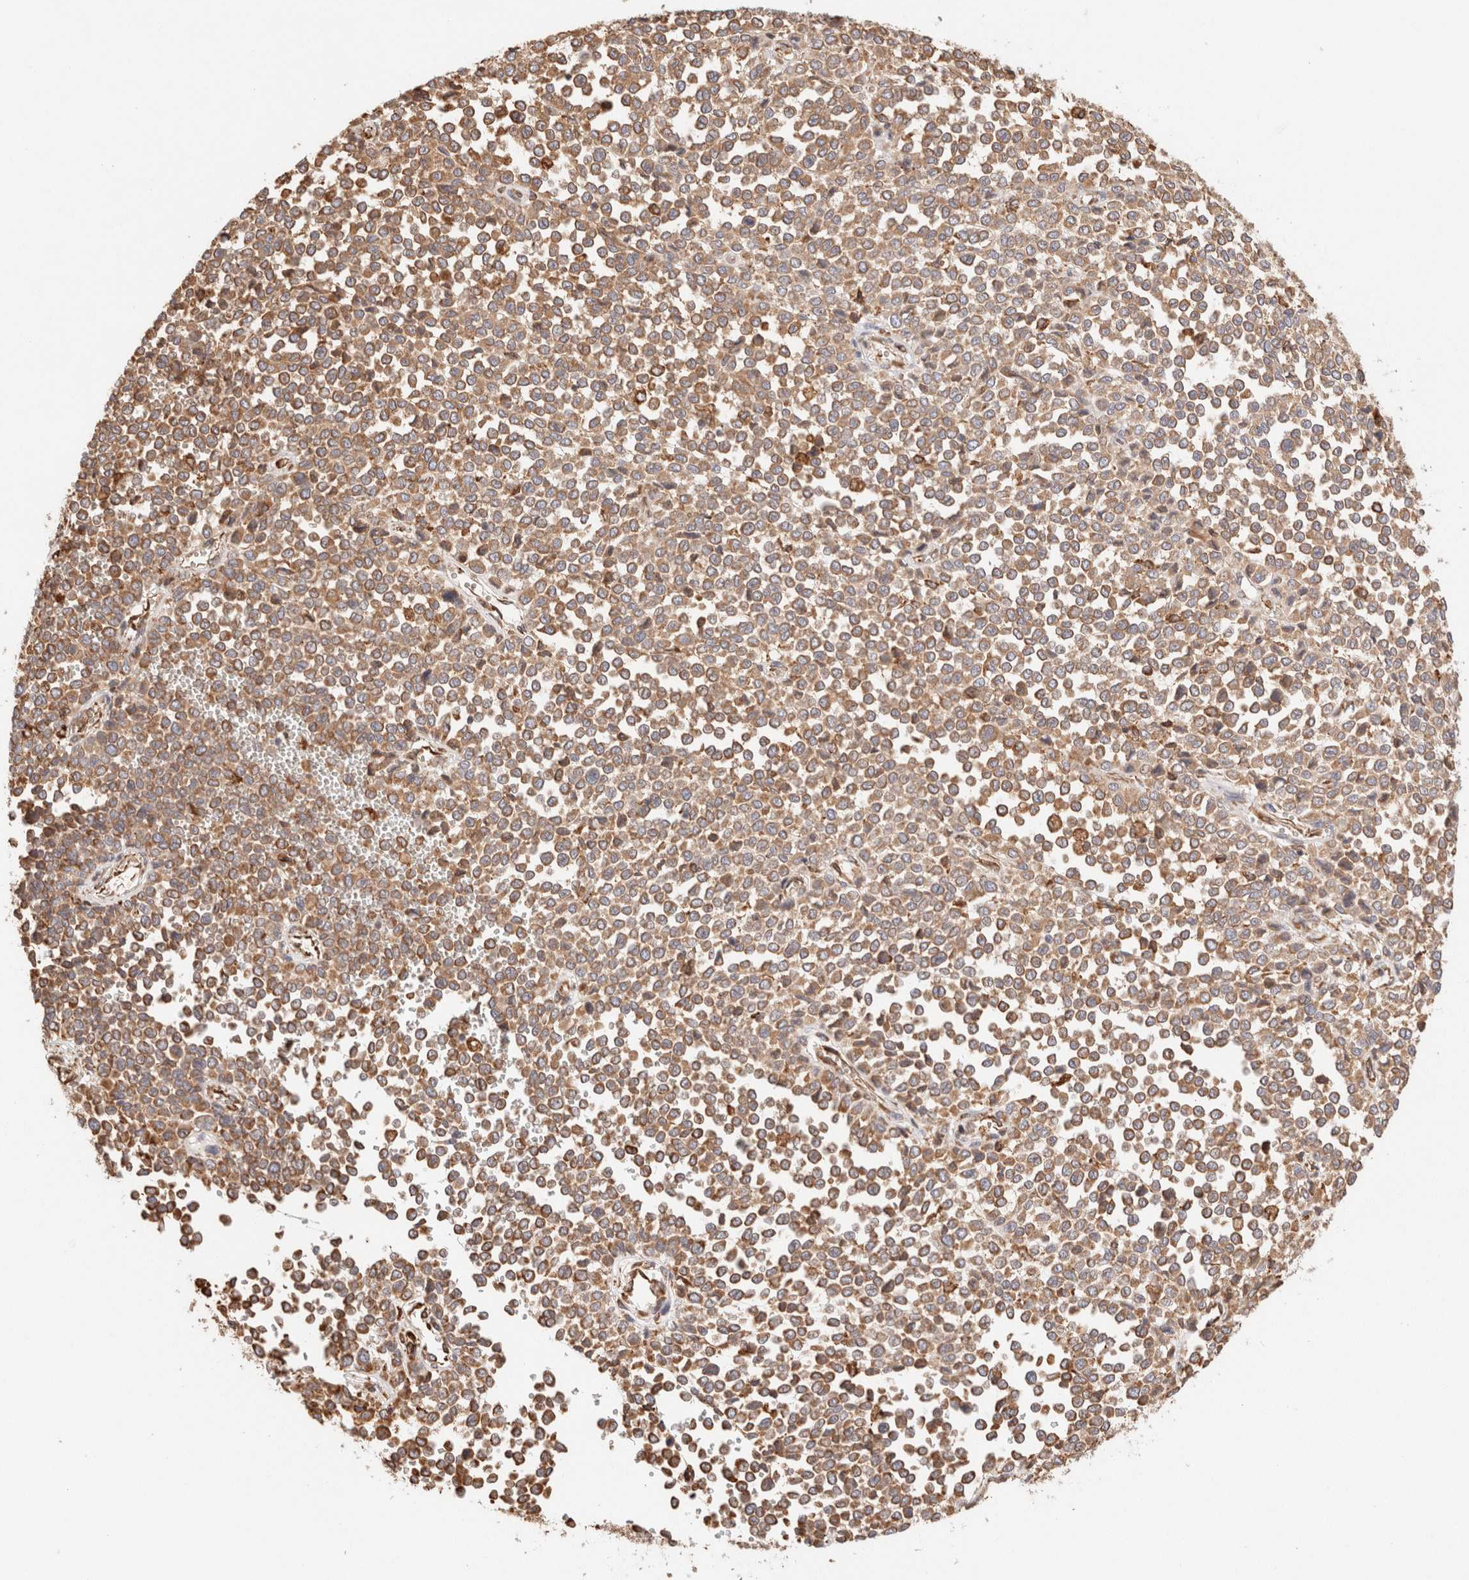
{"staining": {"intensity": "moderate", "quantity": ">75%", "location": "cytoplasmic/membranous"}, "tissue": "melanoma", "cell_type": "Tumor cells", "image_type": "cancer", "snomed": [{"axis": "morphology", "description": "Malignant melanoma, Metastatic site"}, {"axis": "topography", "description": "Pancreas"}], "caption": "Brown immunohistochemical staining in human melanoma demonstrates moderate cytoplasmic/membranous positivity in approximately >75% of tumor cells. (Stains: DAB in brown, nuclei in blue, Microscopy: brightfield microscopy at high magnification).", "gene": "FER", "patient": {"sex": "female", "age": 30}}